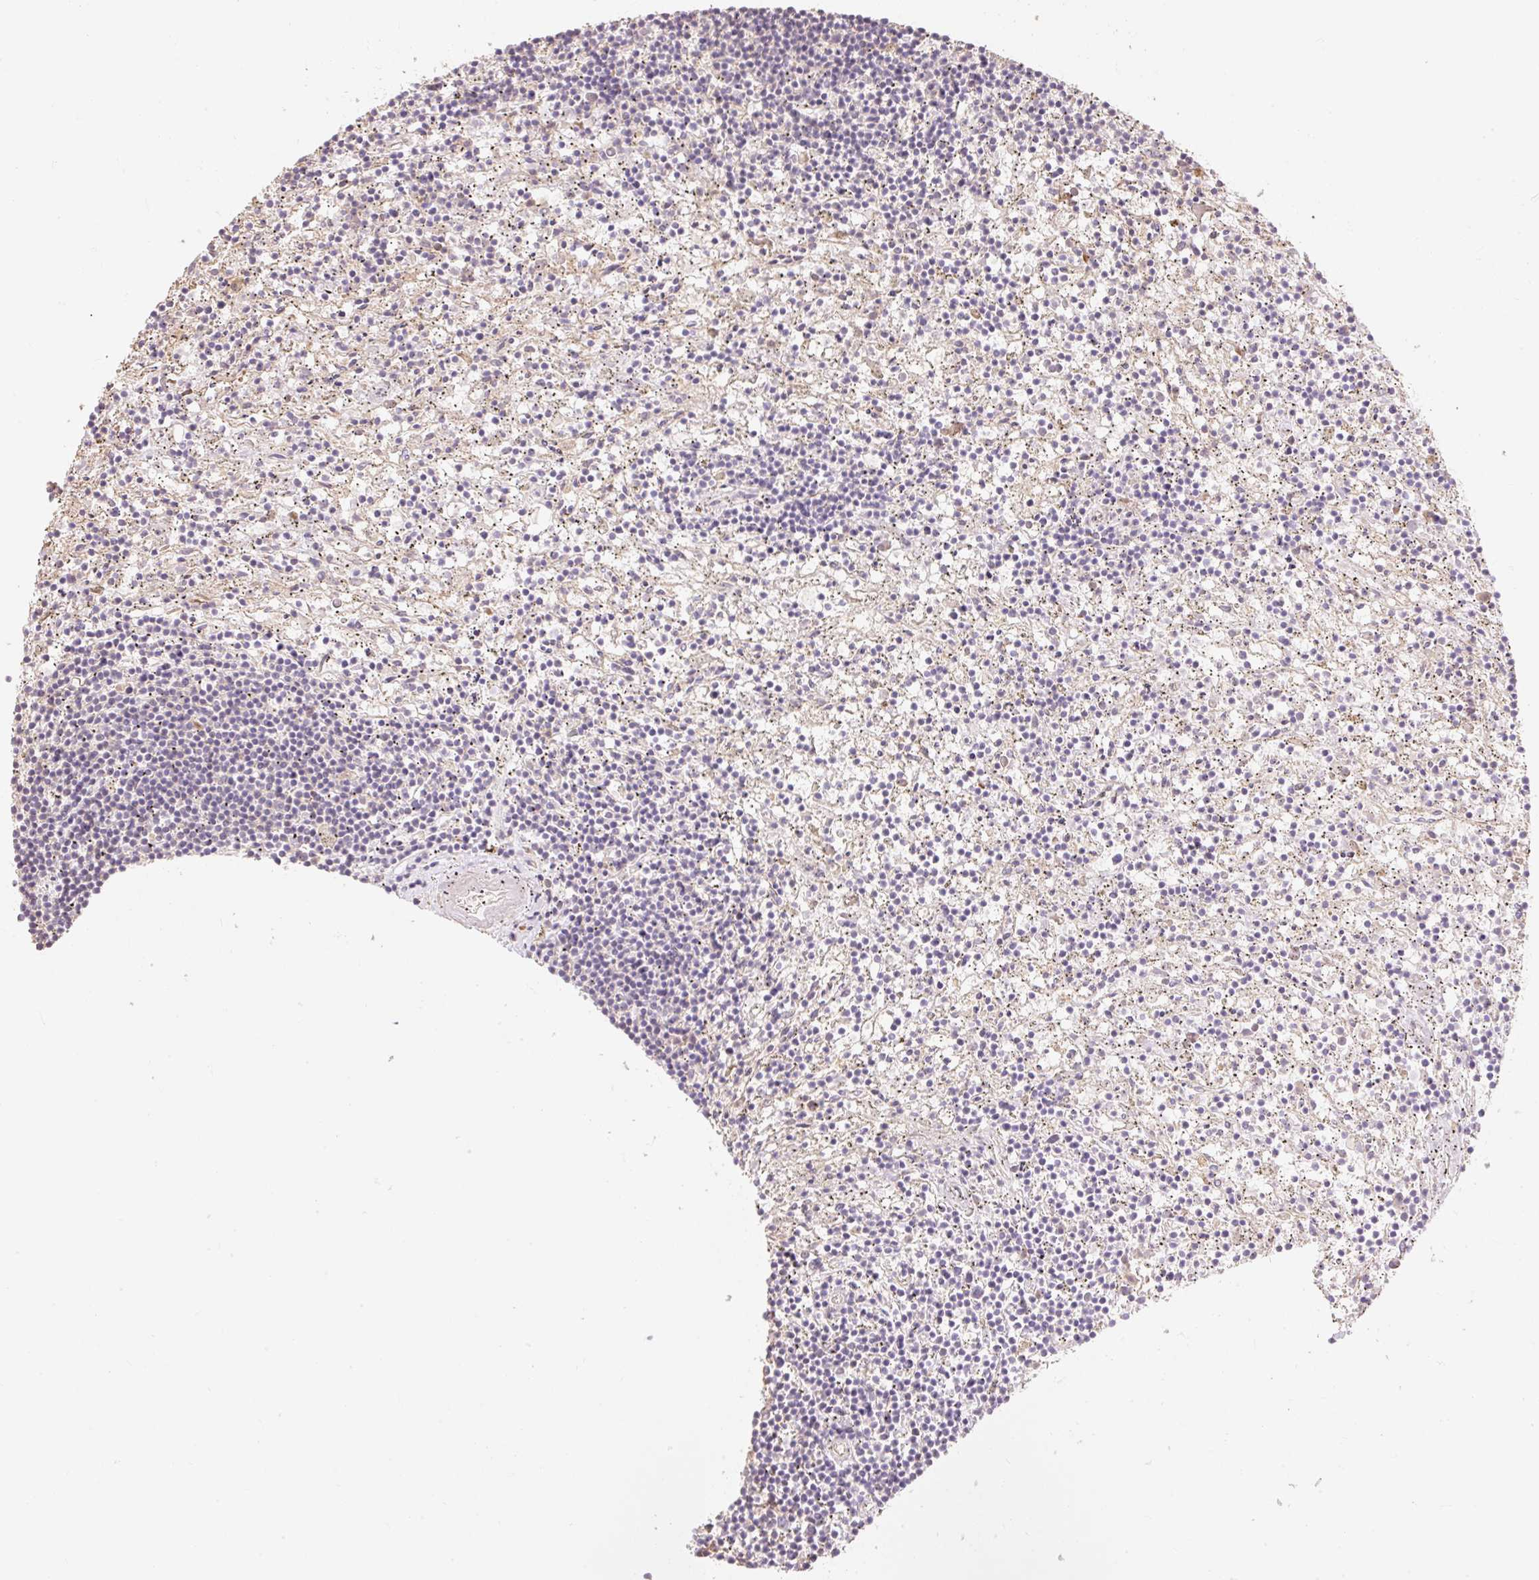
{"staining": {"intensity": "negative", "quantity": "none", "location": "none"}, "tissue": "lymphoma", "cell_type": "Tumor cells", "image_type": "cancer", "snomed": [{"axis": "morphology", "description": "Malignant lymphoma, non-Hodgkin's type, Low grade"}, {"axis": "topography", "description": "Spleen"}], "caption": "This is an immunohistochemistry (IHC) histopathology image of low-grade malignant lymphoma, non-Hodgkin's type. There is no expression in tumor cells.", "gene": "EMC10", "patient": {"sex": "male", "age": 76}}